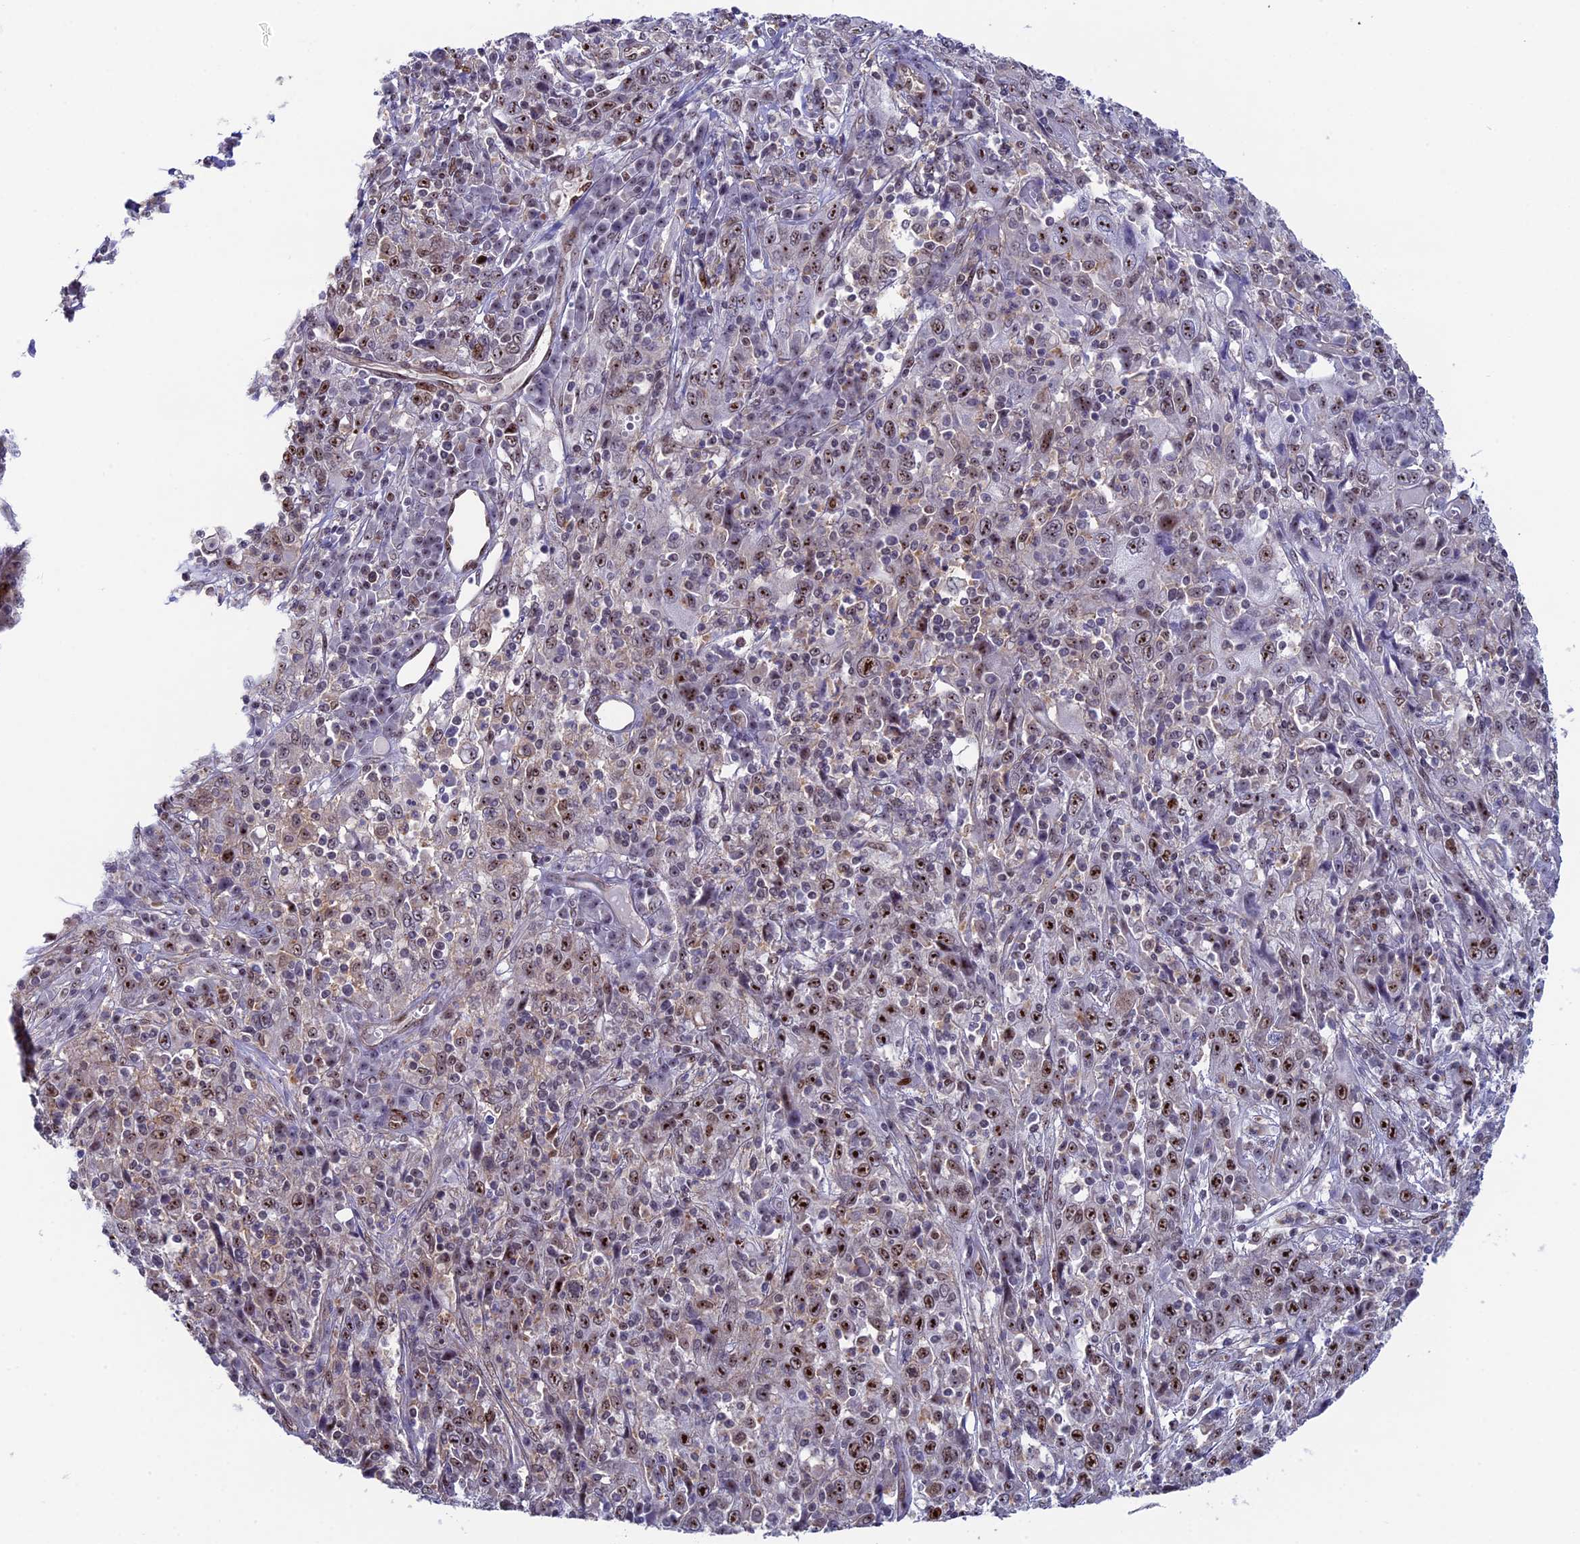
{"staining": {"intensity": "moderate", "quantity": ">75%", "location": "nuclear"}, "tissue": "cervical cancer", "cell_type": "Tumor cells", "image_type": "cancer", "snomed": [{"axis": "morphology", "description": "Squamous cell carcinoma, NOS"}, {"axis": "topography", "description": "Cervix"}], "caption": "Cervical cancer (squamous cell carcinoma) was stained to show a protein in brown. There is medium levels of moderate nuclear positivity in about >75% of tumor cells.", "gene": "CCDC86", "patient": {"sex": "female", "age": 46}}